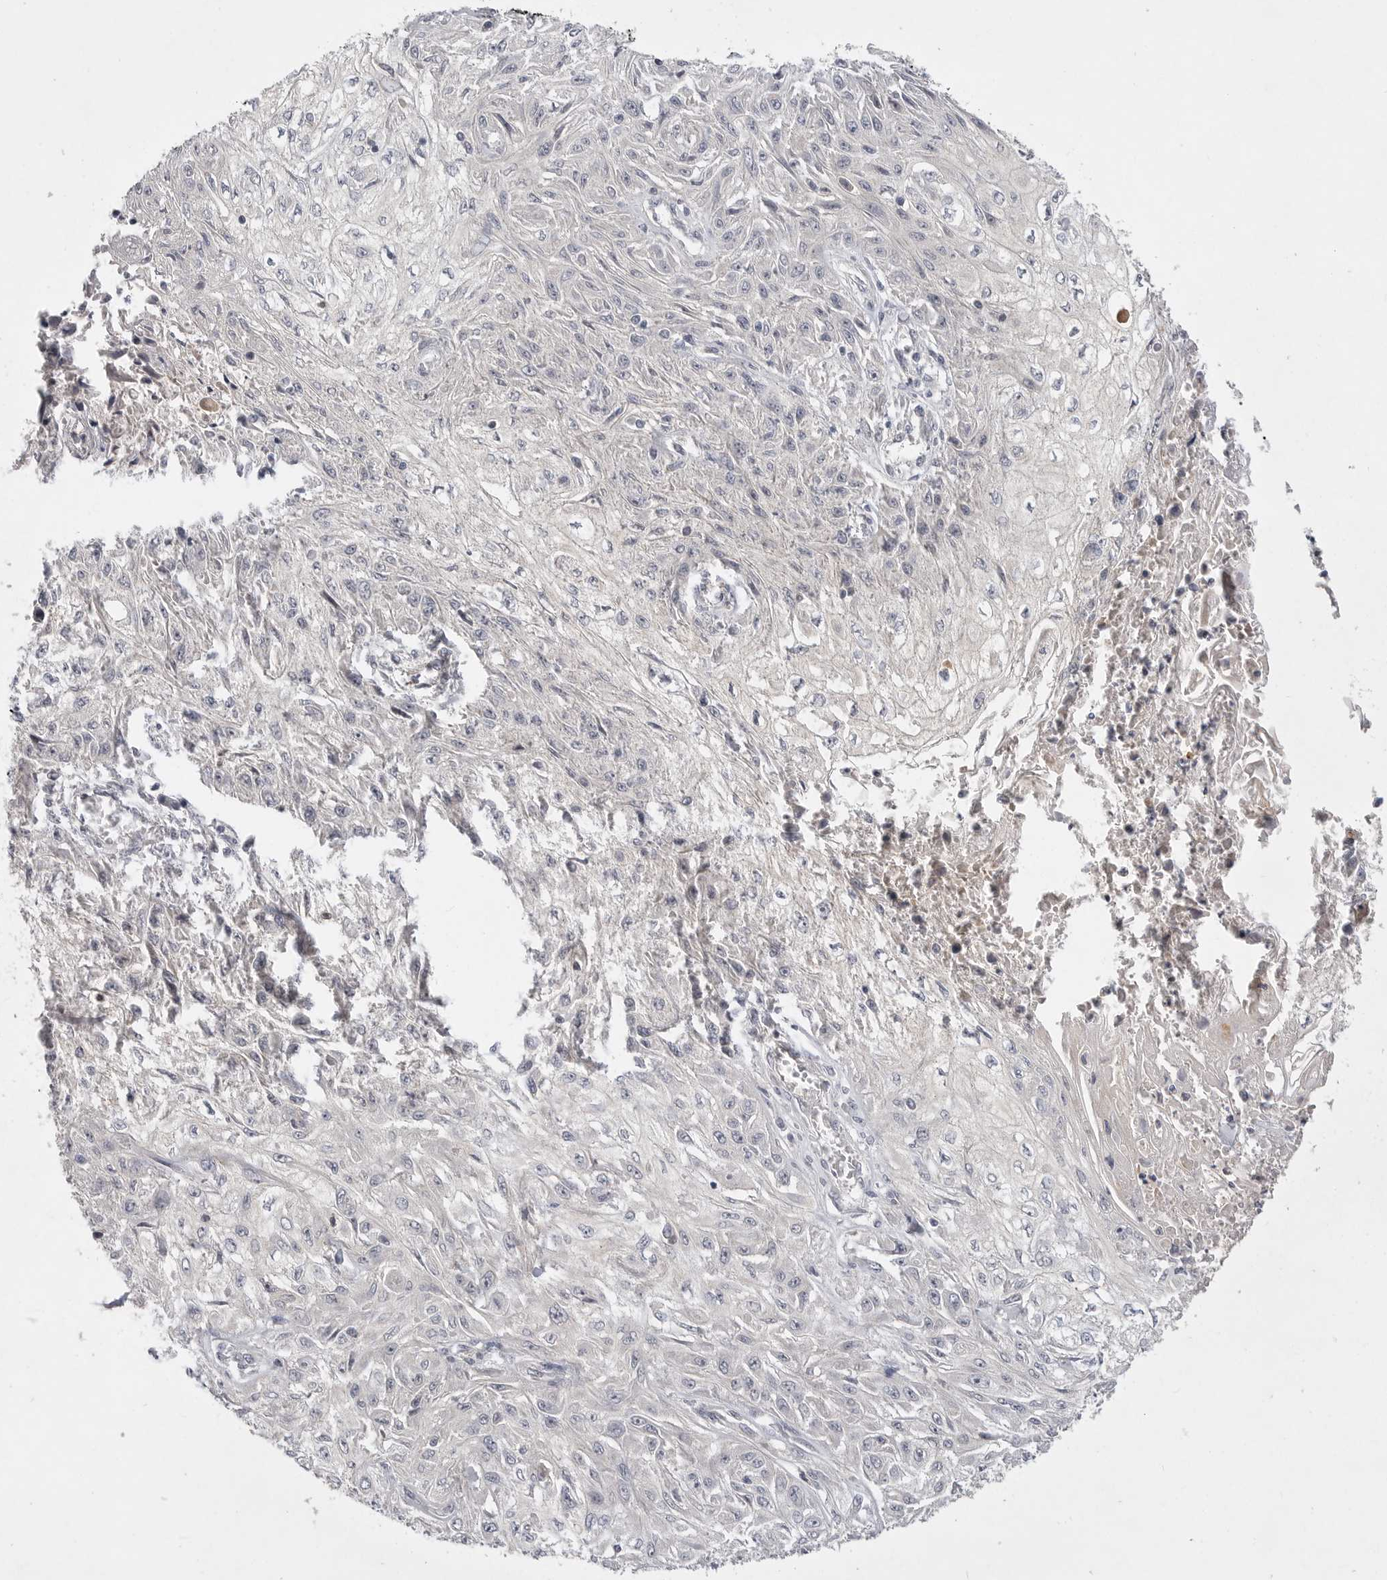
{"staining": {"intensity": "negative", "quantity": "none", "location": "none"}, "tissue": "skin cancer", "cell_type": "Tumor cells", "image_type": "cancer", "snomed": [{"axis": "morphology", "description": "Squamous cell carcinoma, NOS"}, {"axis": "morphology", "description": "Squamous cell carcinoma, metastatic, NOS"}, {"axis": "topography", "description": "Skin"}, {"axis": "topography", "description": "Lymph node"}], "caption": "Immunohistochemistry (IHC) micrograph of metastatic squamous cell carcinoma (skin) stained for a protein (brown), which displays no positivity in tumor cells.", "gene": "ITGAD", "patient": {"sex": "male", "age": 75}}